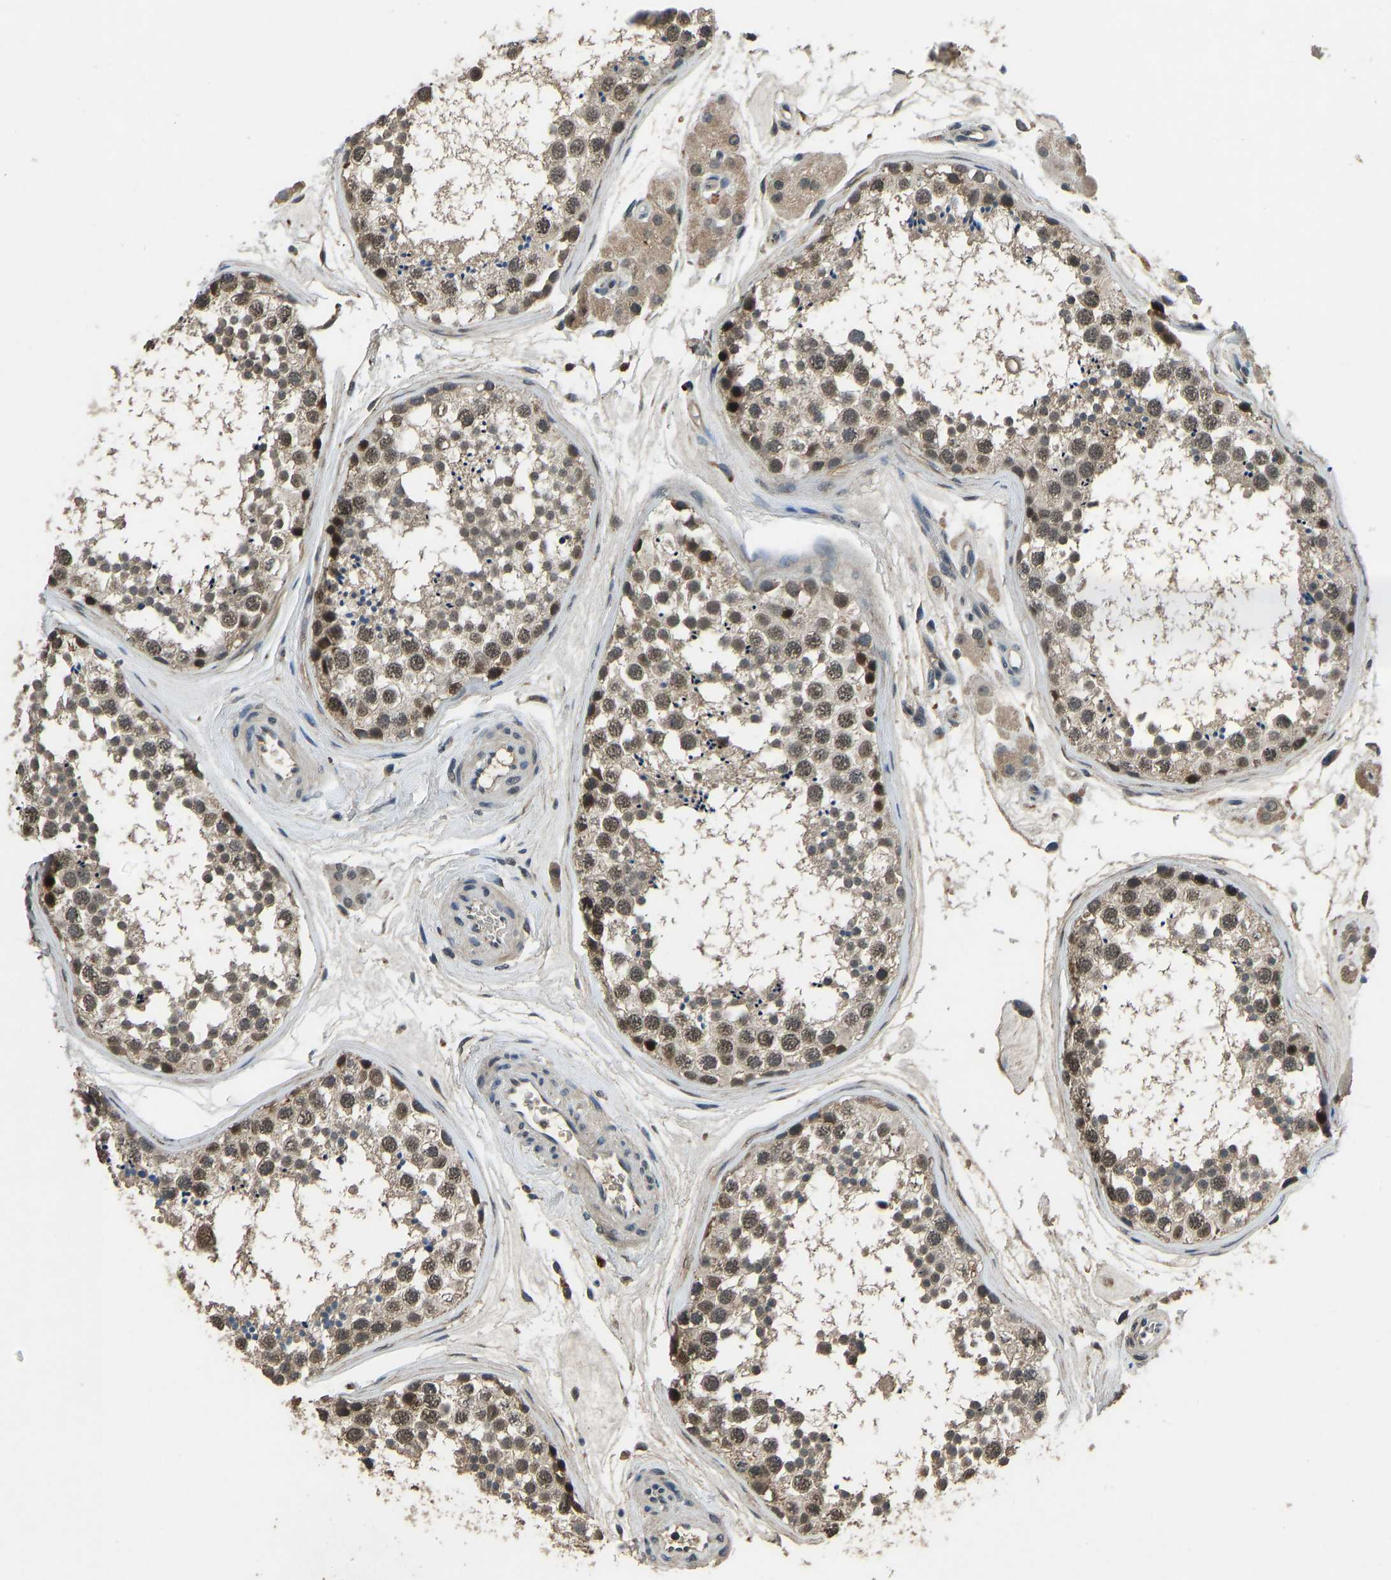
{"staining": {"intensity": "weak", "quantity": ">75%", "location": "nuclear"}, "tissue": "testis", "cell_type": "Cells in seminiferous ducts", "image_type": "normal", "snomed": [{"axis": "morphology", "description": "Normal tissue, NOS"}, {"axis": "topography", "description": "Testis"}], "caption": "Protein expression analysis of unremarkable testis exhibits weak nuclear staining in about >75% of cells in seminiferous ducts.", "gene": "TOX4", "patient": {"sex": "male", "age": 56}}